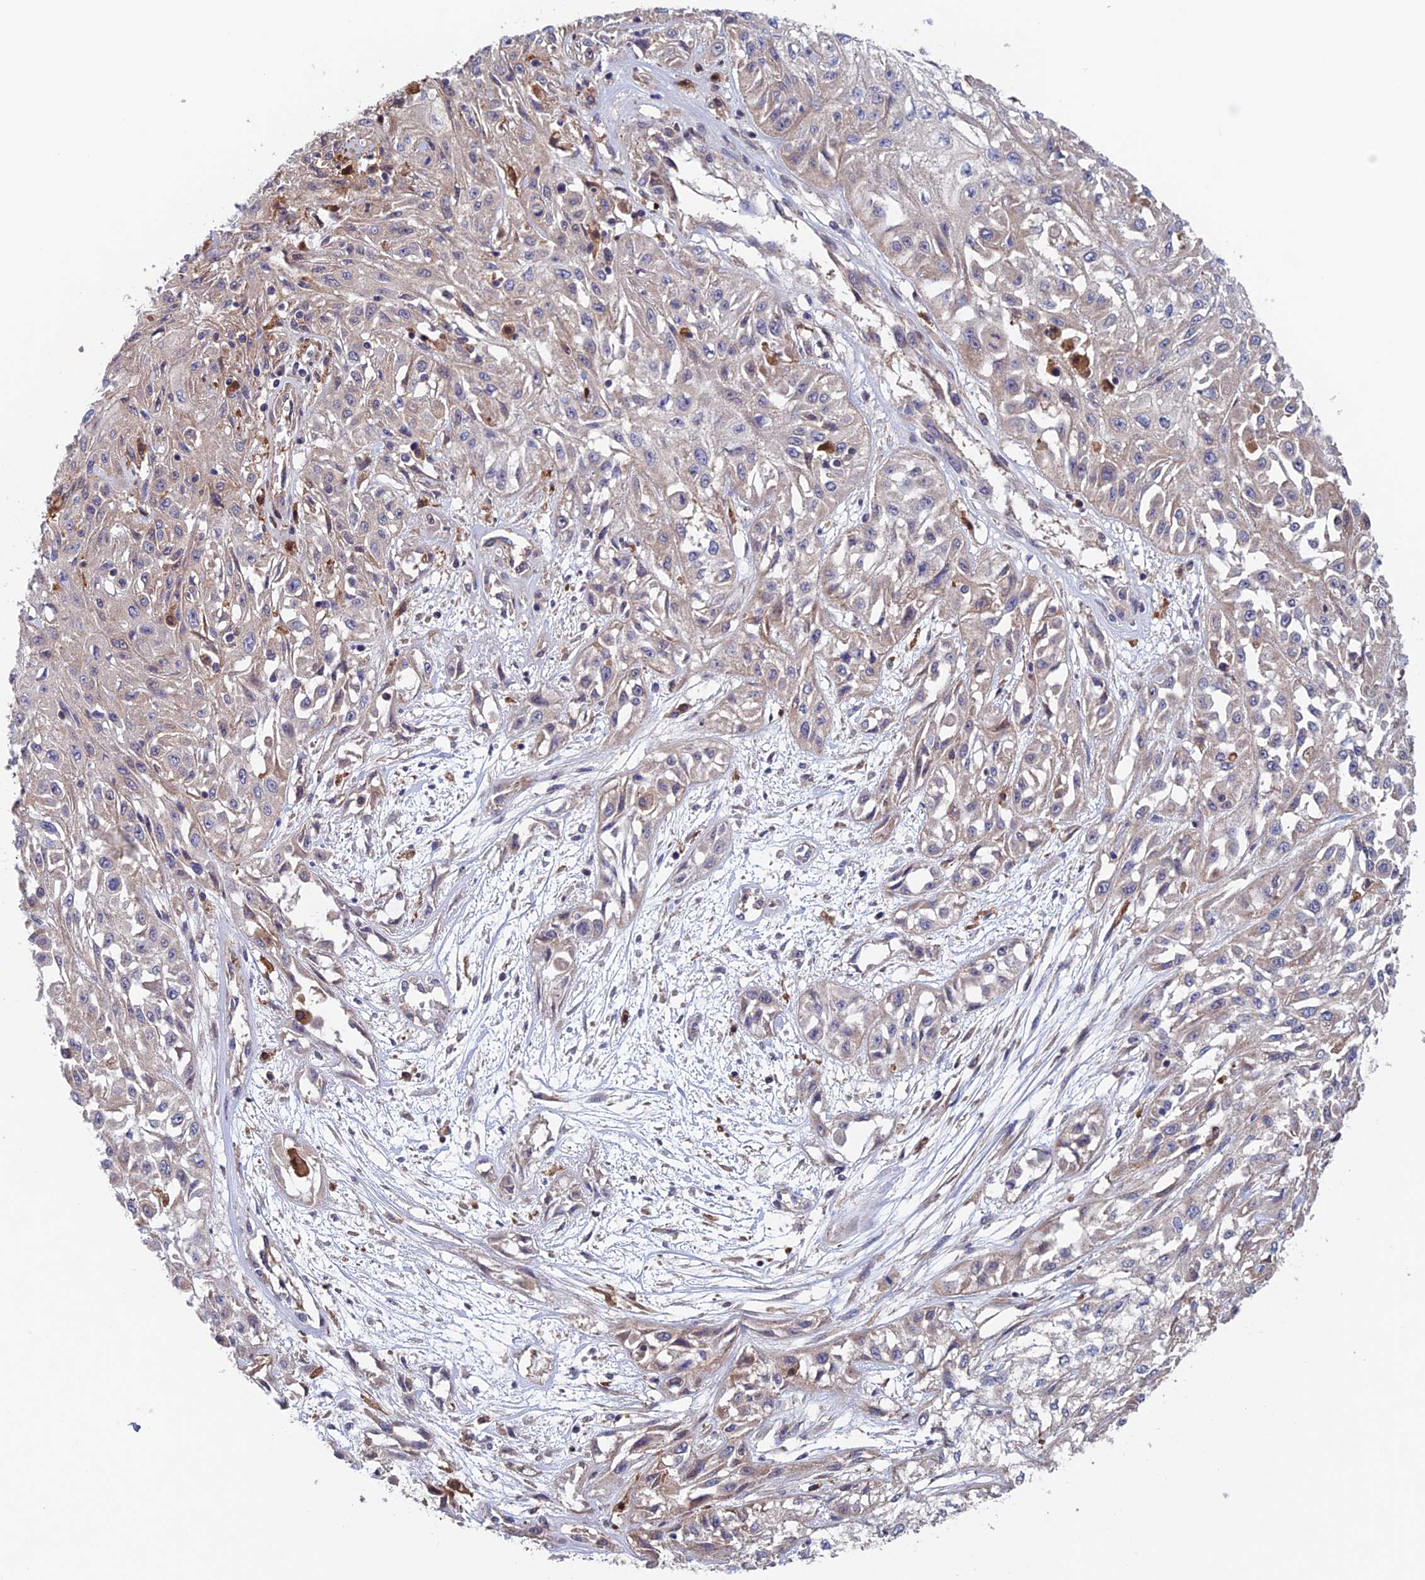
{"staining": {"intensity": "weak", "quantity": "<25%", "location": "cytoplasmic/membranous"}, "tissue": "skin cancer", "cell_type": "Tumor cells", "image_type": "cancer", "snomed": [{"axis": "morphology", "description": "Squamous cell carcinoma, NOS"}, {"axis": "morphology", "description": "Squamous cell carcinoma, metastatic, NOS"}, {"axis": "topography", "description": "Skin"}, {"axis": "topography", "description": "Lymph node"}], "caption": "Tumor cells show no significant positivity in skin squamous cell carcinoma. The staining was performed using DAB (3,3'-diaminobenzidine) to visualize the protein expression in brown, while the nuclei were stained in blue with hematoxylin (Magnification: 20x).", "gene": "NUDT16L1", "patient": {"sex": "male", "age": 75}}